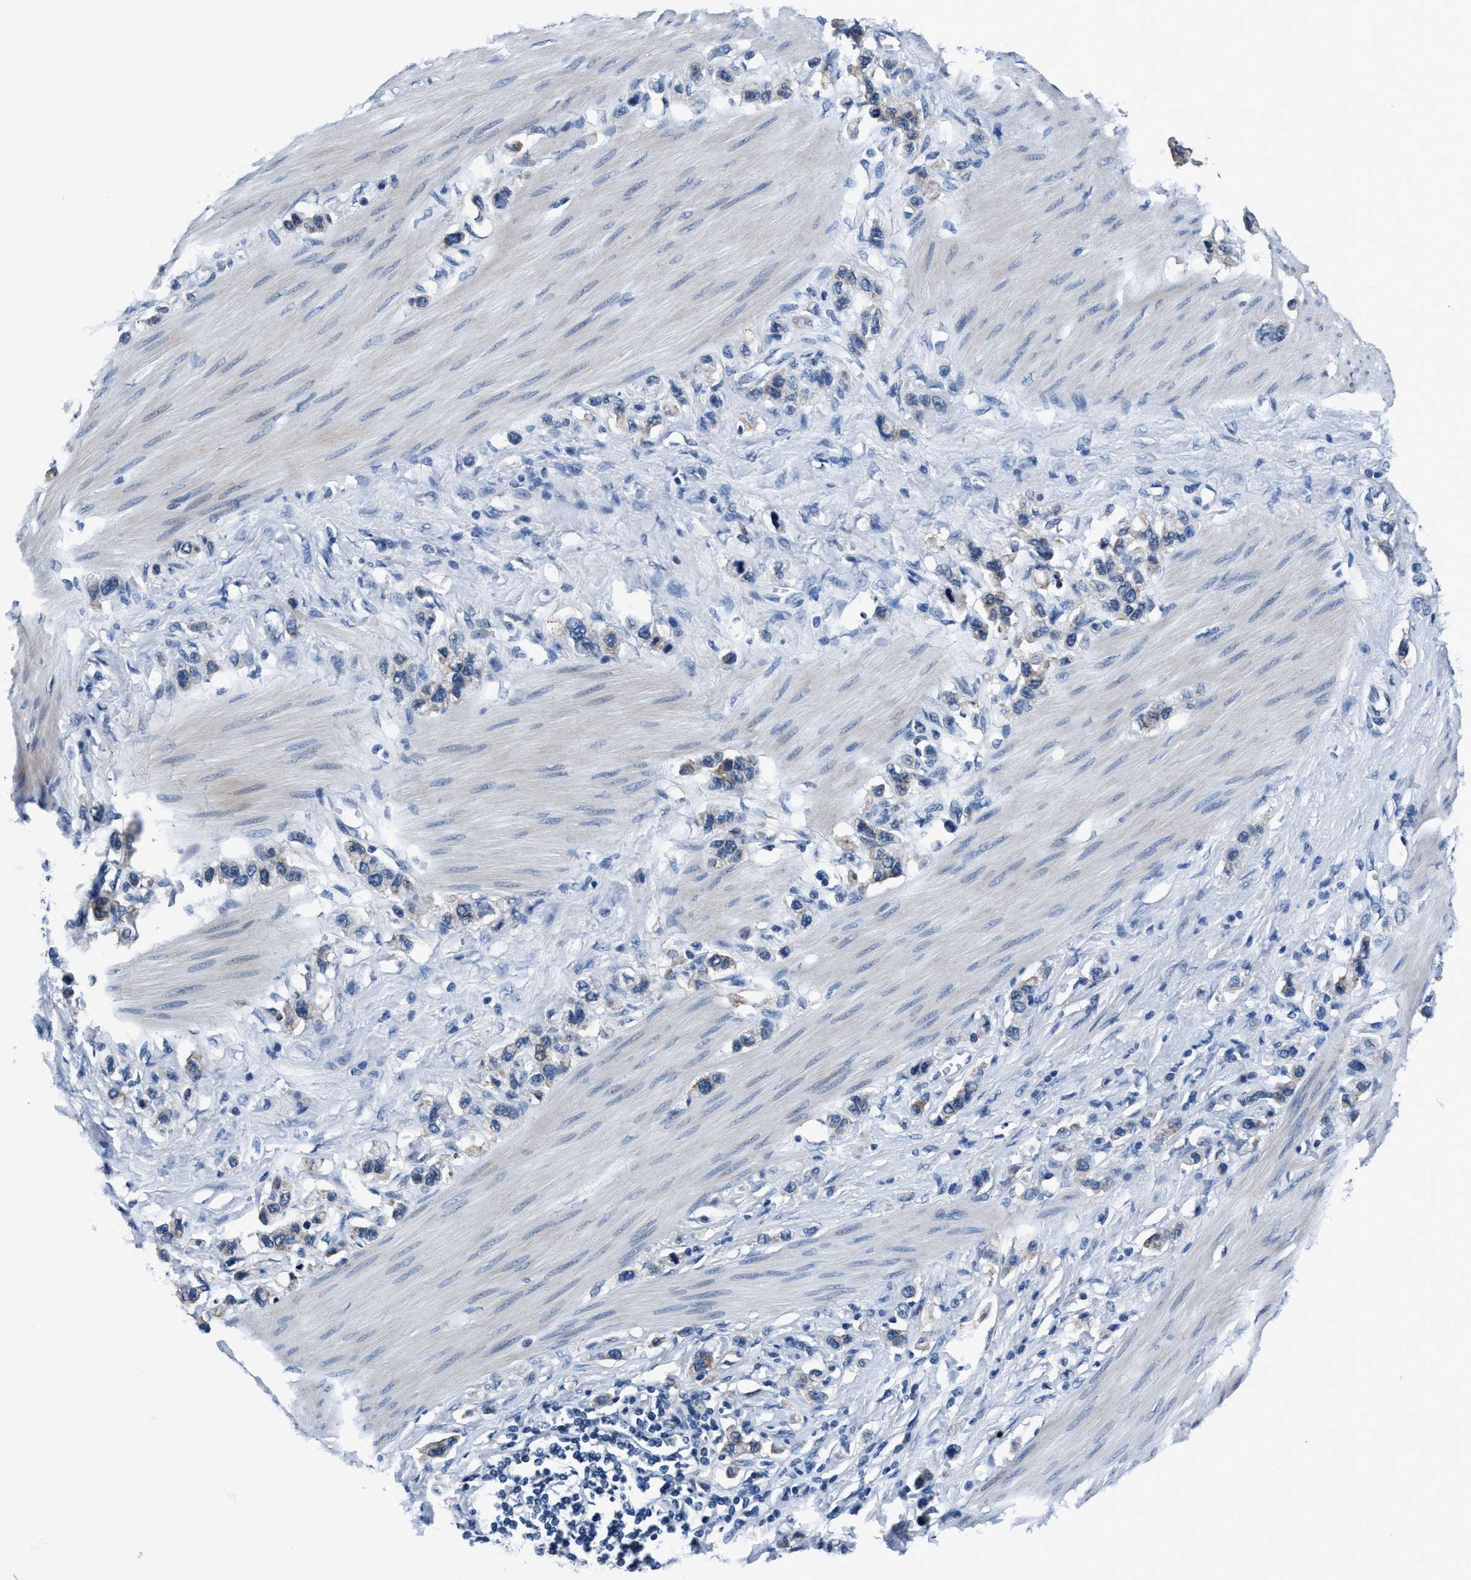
{"staining": {"intensity": "weak", "quantity": "<25%", "location": "cytoplasmic/membranous"}, "tissue": "stomach cancer", "cell_type": "Tumor cells", "image_type": "cancer", "snomed": [{"axis": "morphology", "description": "Adenocarcinoma, NOS"}, {"axis": "topography", "description": "Stomach"}], "caption": "Immunohistochemical staining of human stomach cancer (adenocarcinoma) shows no significant staining in tumor cells. (Immunohistochemistry (ihc), brightfield microscopy, high magnification).", "gene": "TMEM94", "patient": {"sex": "female", "age": 65}}